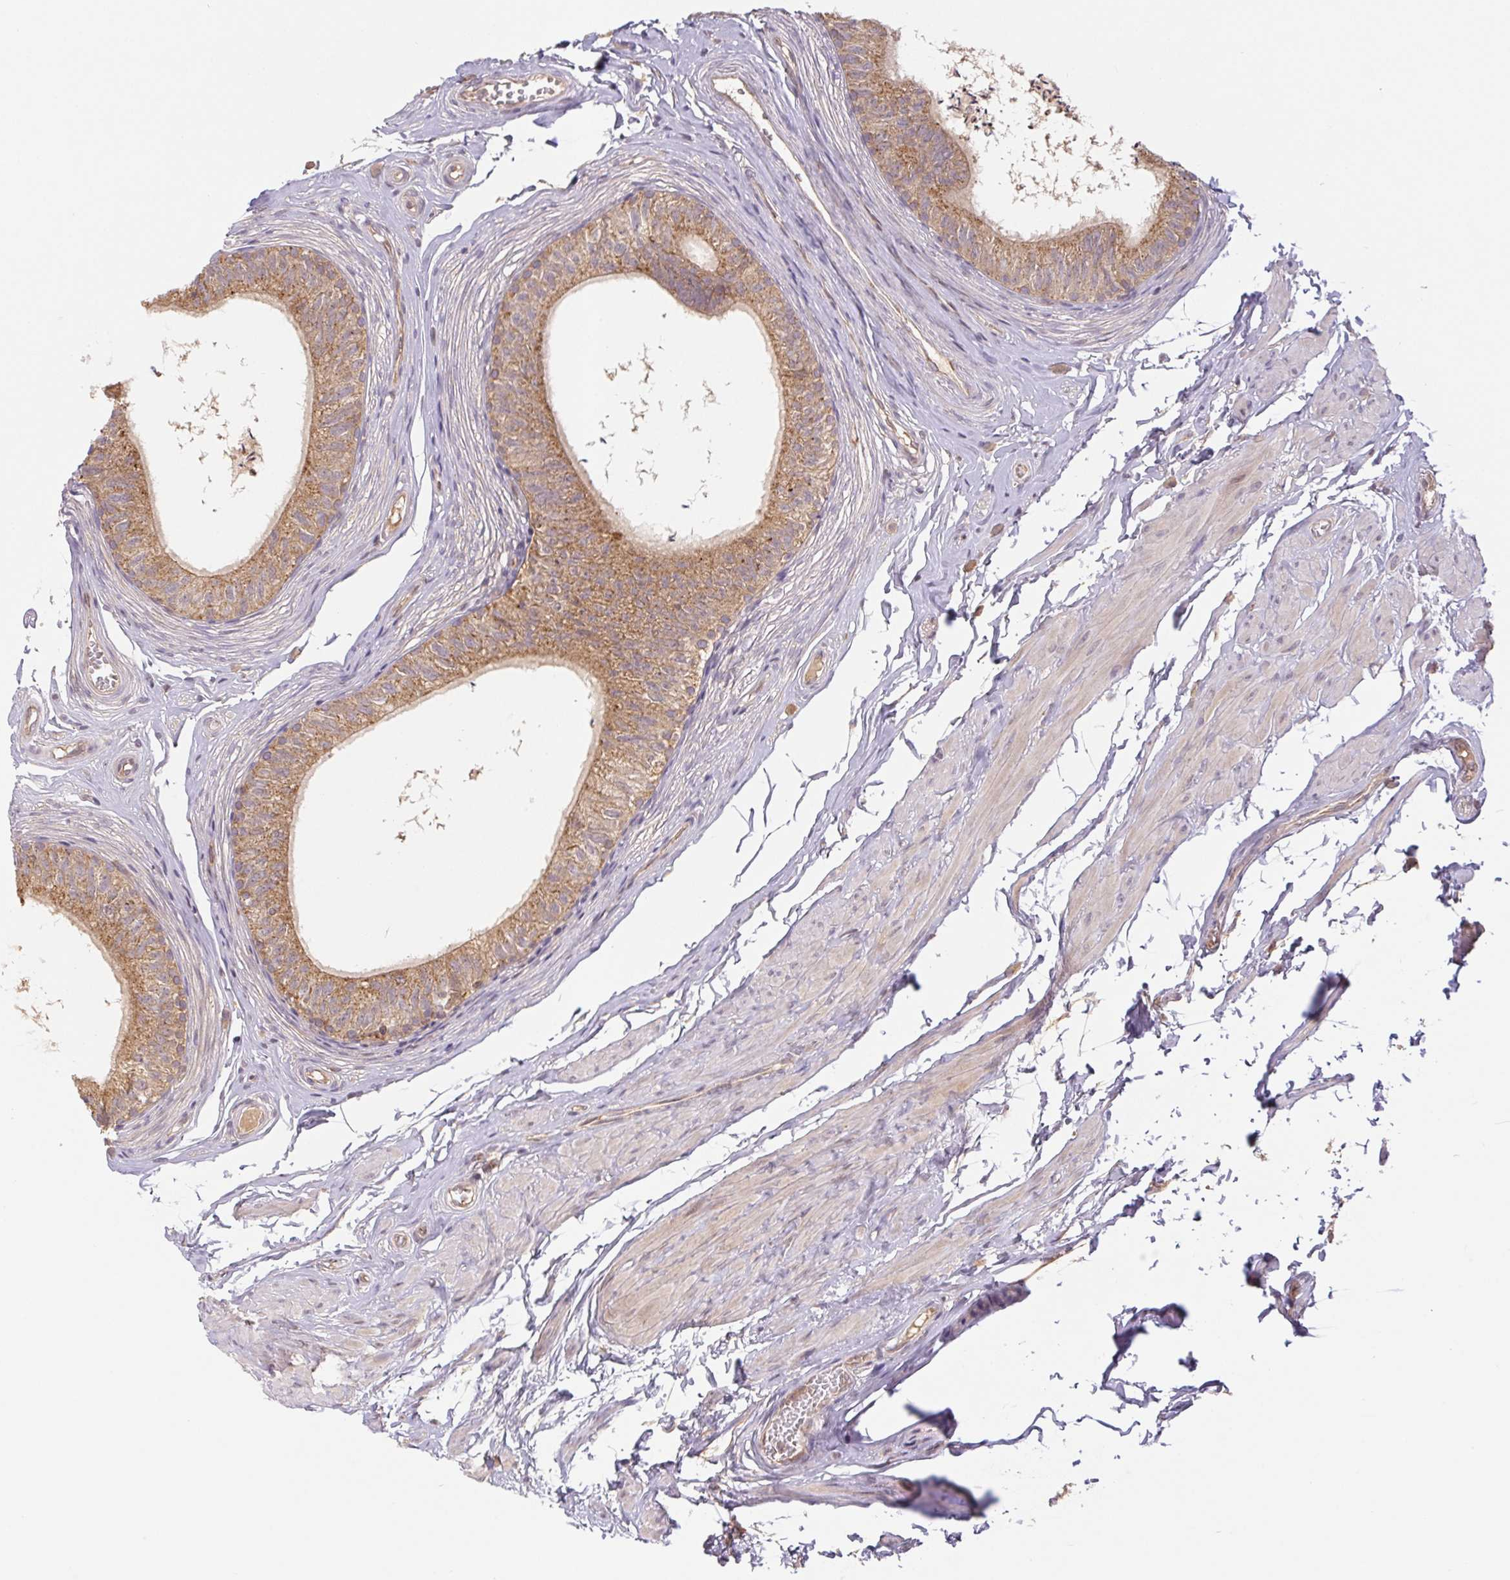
{"staining": {"intensity": "moderate", "quantity": ">75%", "location": "cytoplasmic/membranous"}, "tissue": "epididymis", "cell_type": "Glandular cells", "image_type": "normal", "snomed": [{"axis": "morphology", "description": "Normal tissue, NOS"}, {"axis": "topography", "description": "Epididymis, spermatic cord, NOS"}, {"axis": "topography", "description": "Epididymis"}, {"axis": "topography", "description": "Peripheral nerve tissue"}], "caption": "Immunohistochemistry image of normal human epididymis stained for a protein (brown), which displays medium levels of moderate cytoplasmic/membranous expression in about >75% of glandular cells.", "gene": "MTHFD1L", "patient": {"sex": "male", "age": 29}}